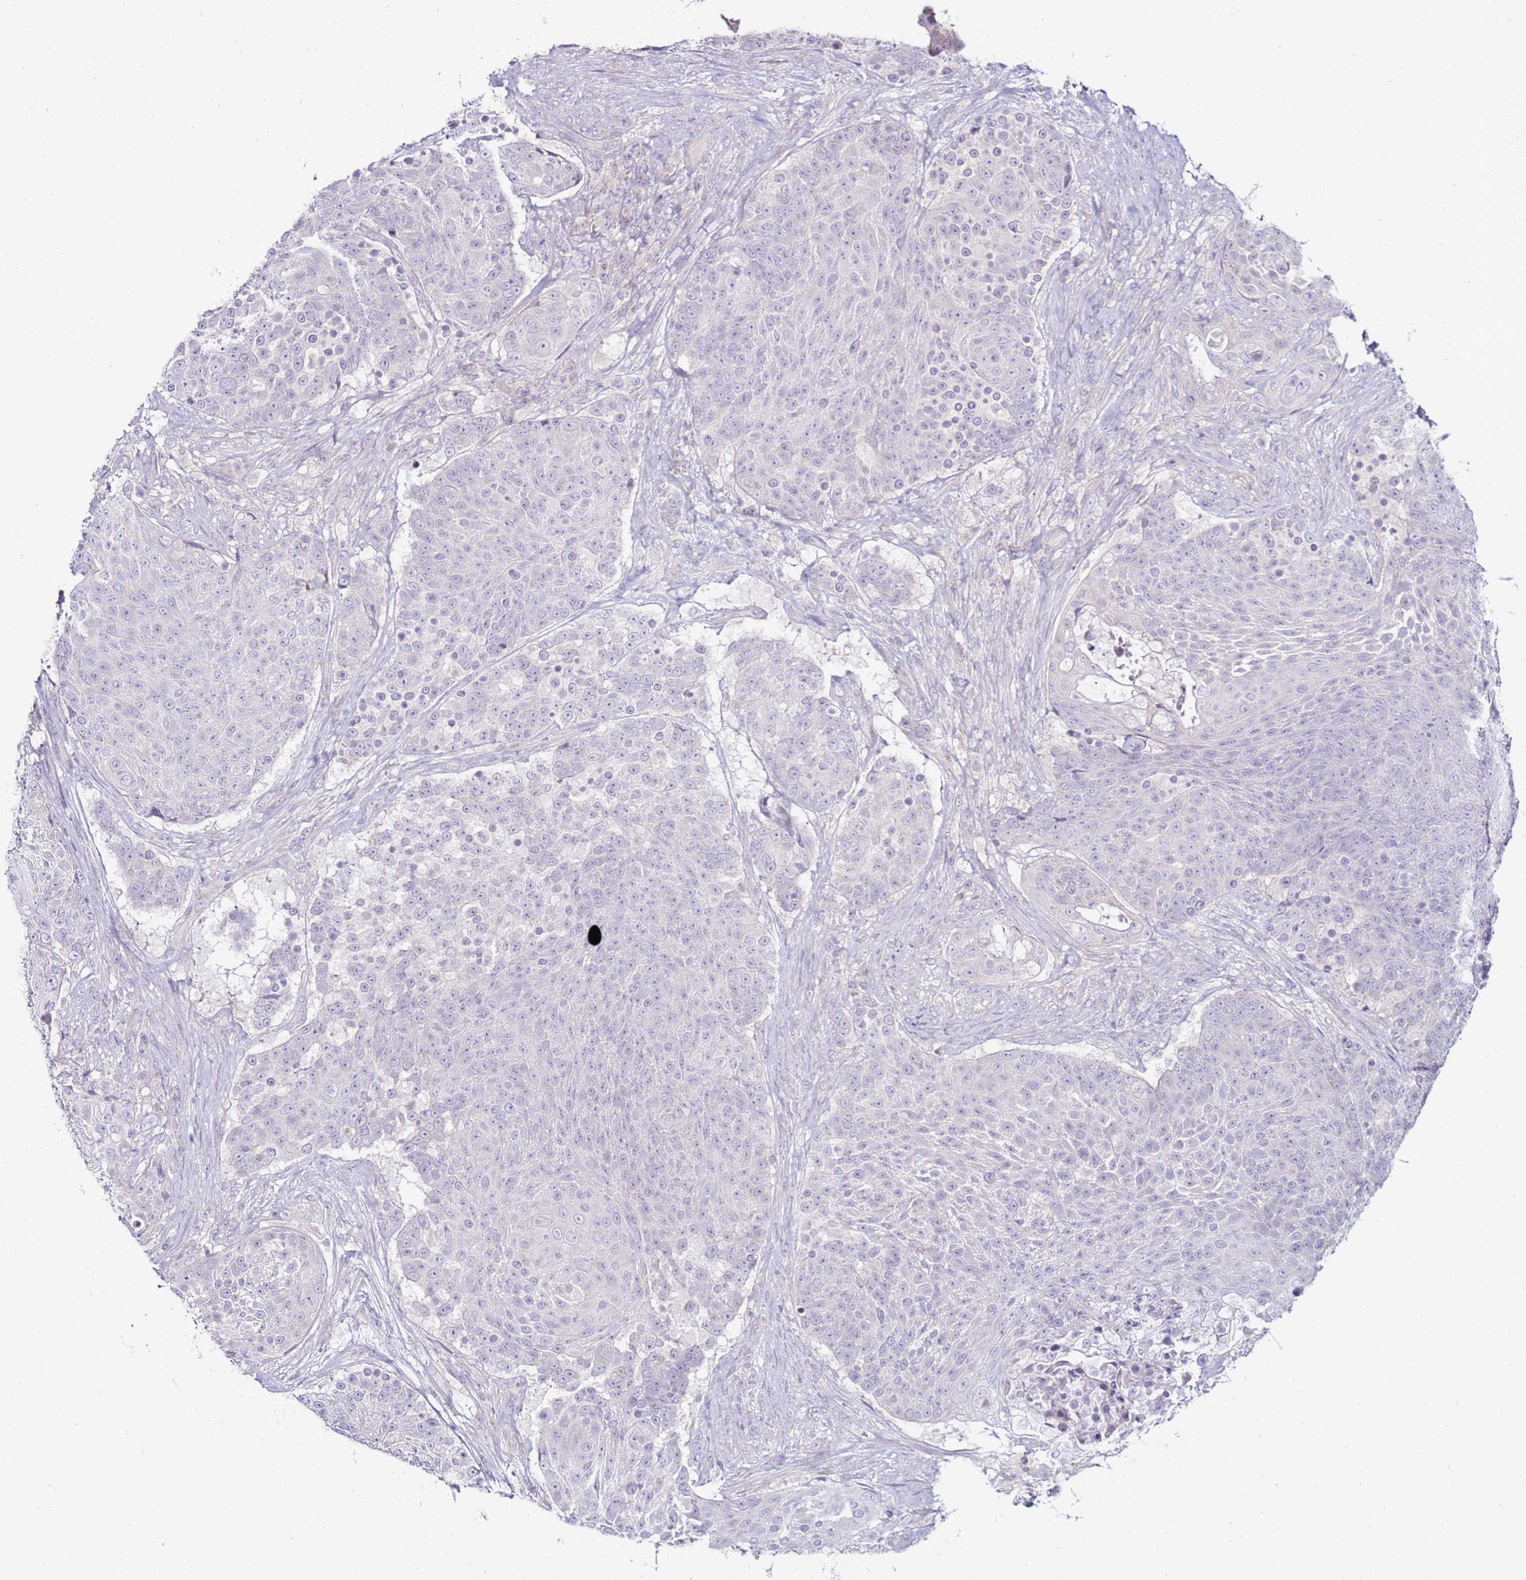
{"staining": {"intensity": "negative", "quantity": "none", "location": "none"}, "tissue": "urothelial cancer", "cell_type": "Tumor cells", "image_type": "cancer", "snomed": [{"axis": "morphology", "description": "Urothelial carcinoma, High grade"}, {"axis": "topography", "description": "Urinary bladder"}], "caption": "This is an IHC histopathology image of urothelial carcinoma (high-grade). There is no expression in tumor cells.", "gene": "GPN3", "patient": {"sex": "female", "age": 63}}